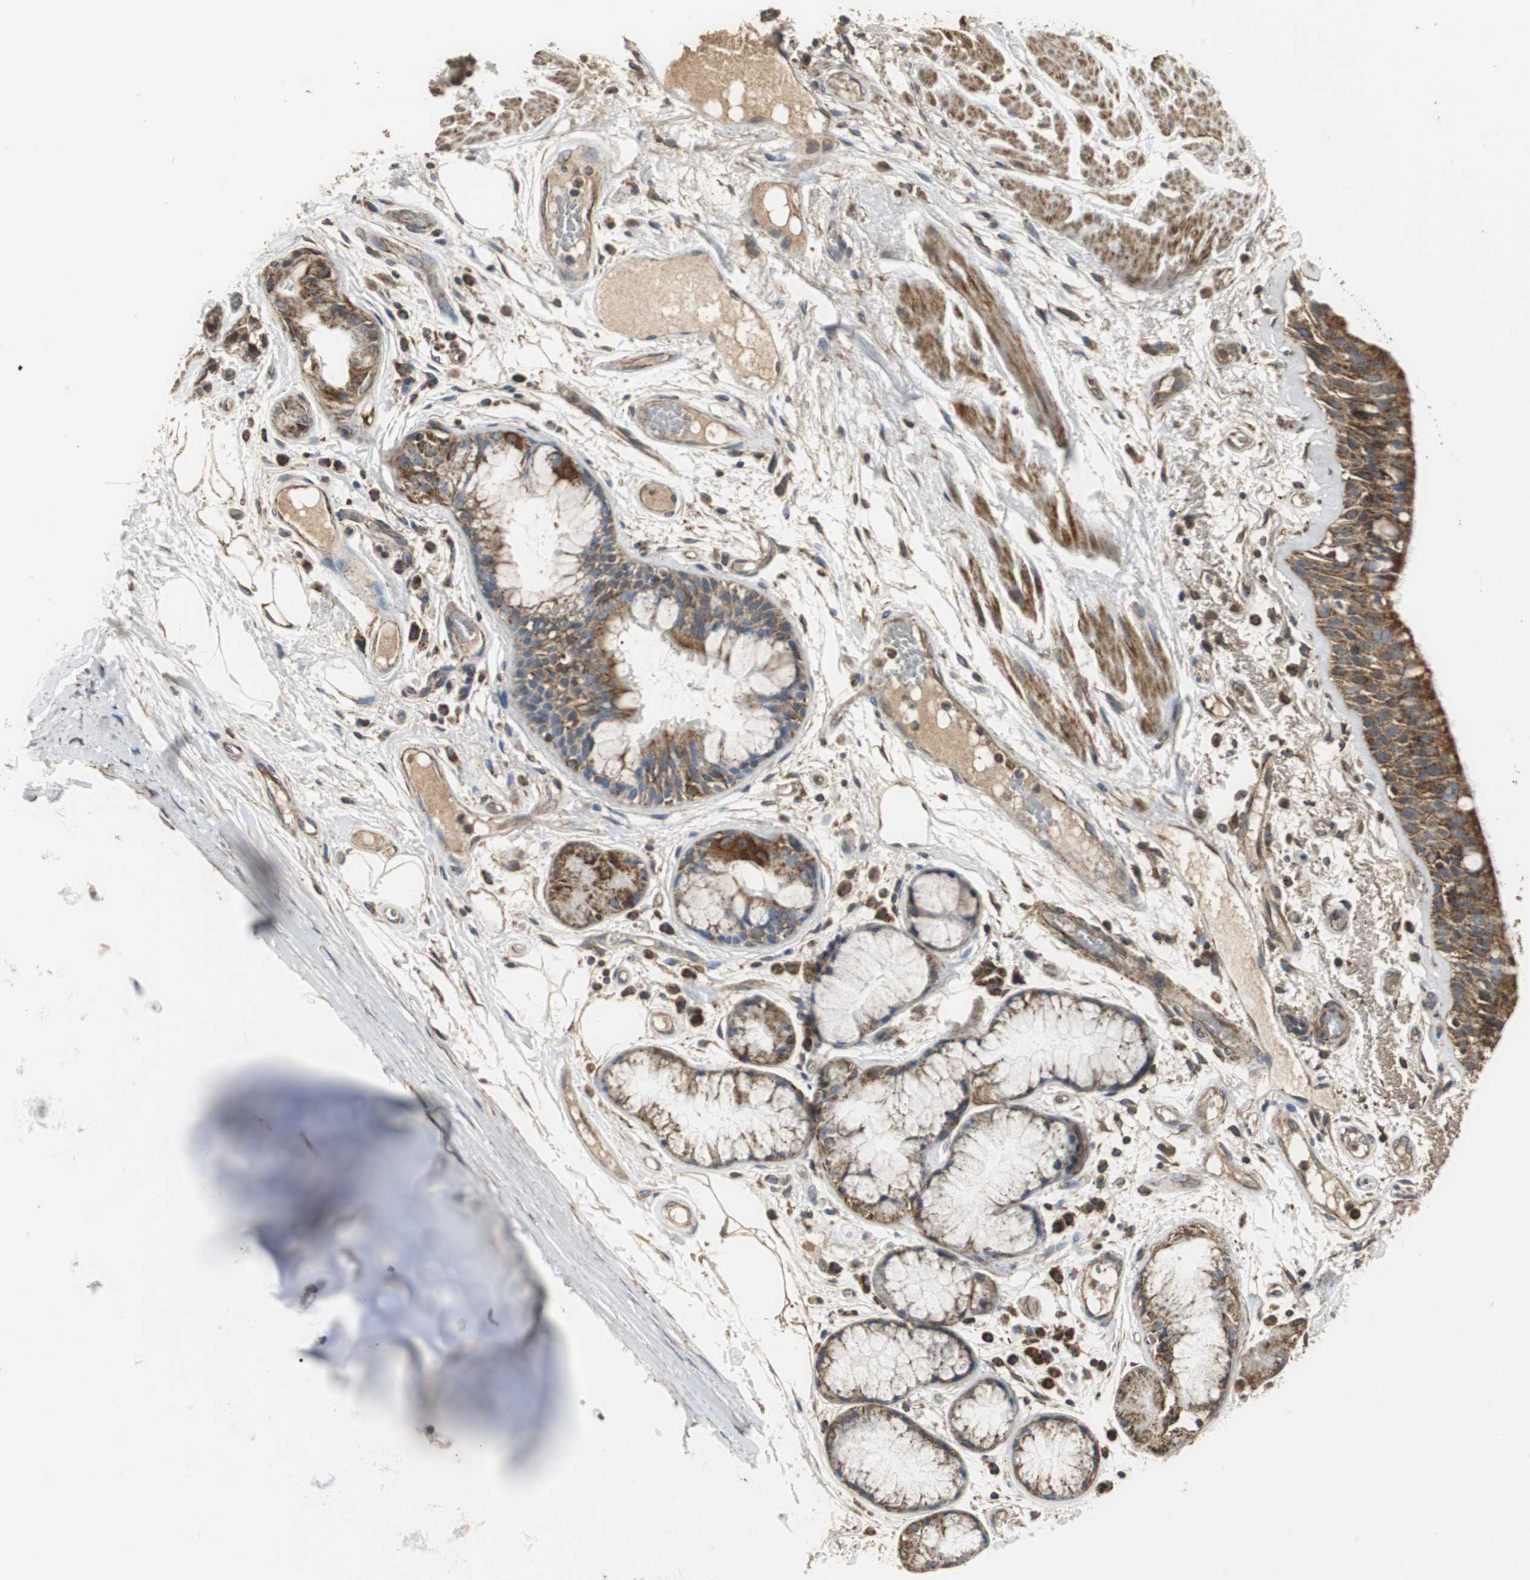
{"staining": {"intensity": "moderate", "quantity": ">75%", "location": "cytoplasmic/membranous"}, "tissue": "bronchus", "cell_type": "Respiratory epithelial cells", "image_type": "normal", "snomed": [{"axis": "morphology", "description": "Normal tissue, NOS"}, {"axis": "topography", "description": "Bronchus"}], "caption": "Benign bronchus exhibits moderate cytoplasmic/membranous positivity in approximately >75% of respiratory epithelial cells.", "gene": "NNT", "patient": {"sex": "male", "age": 66}}